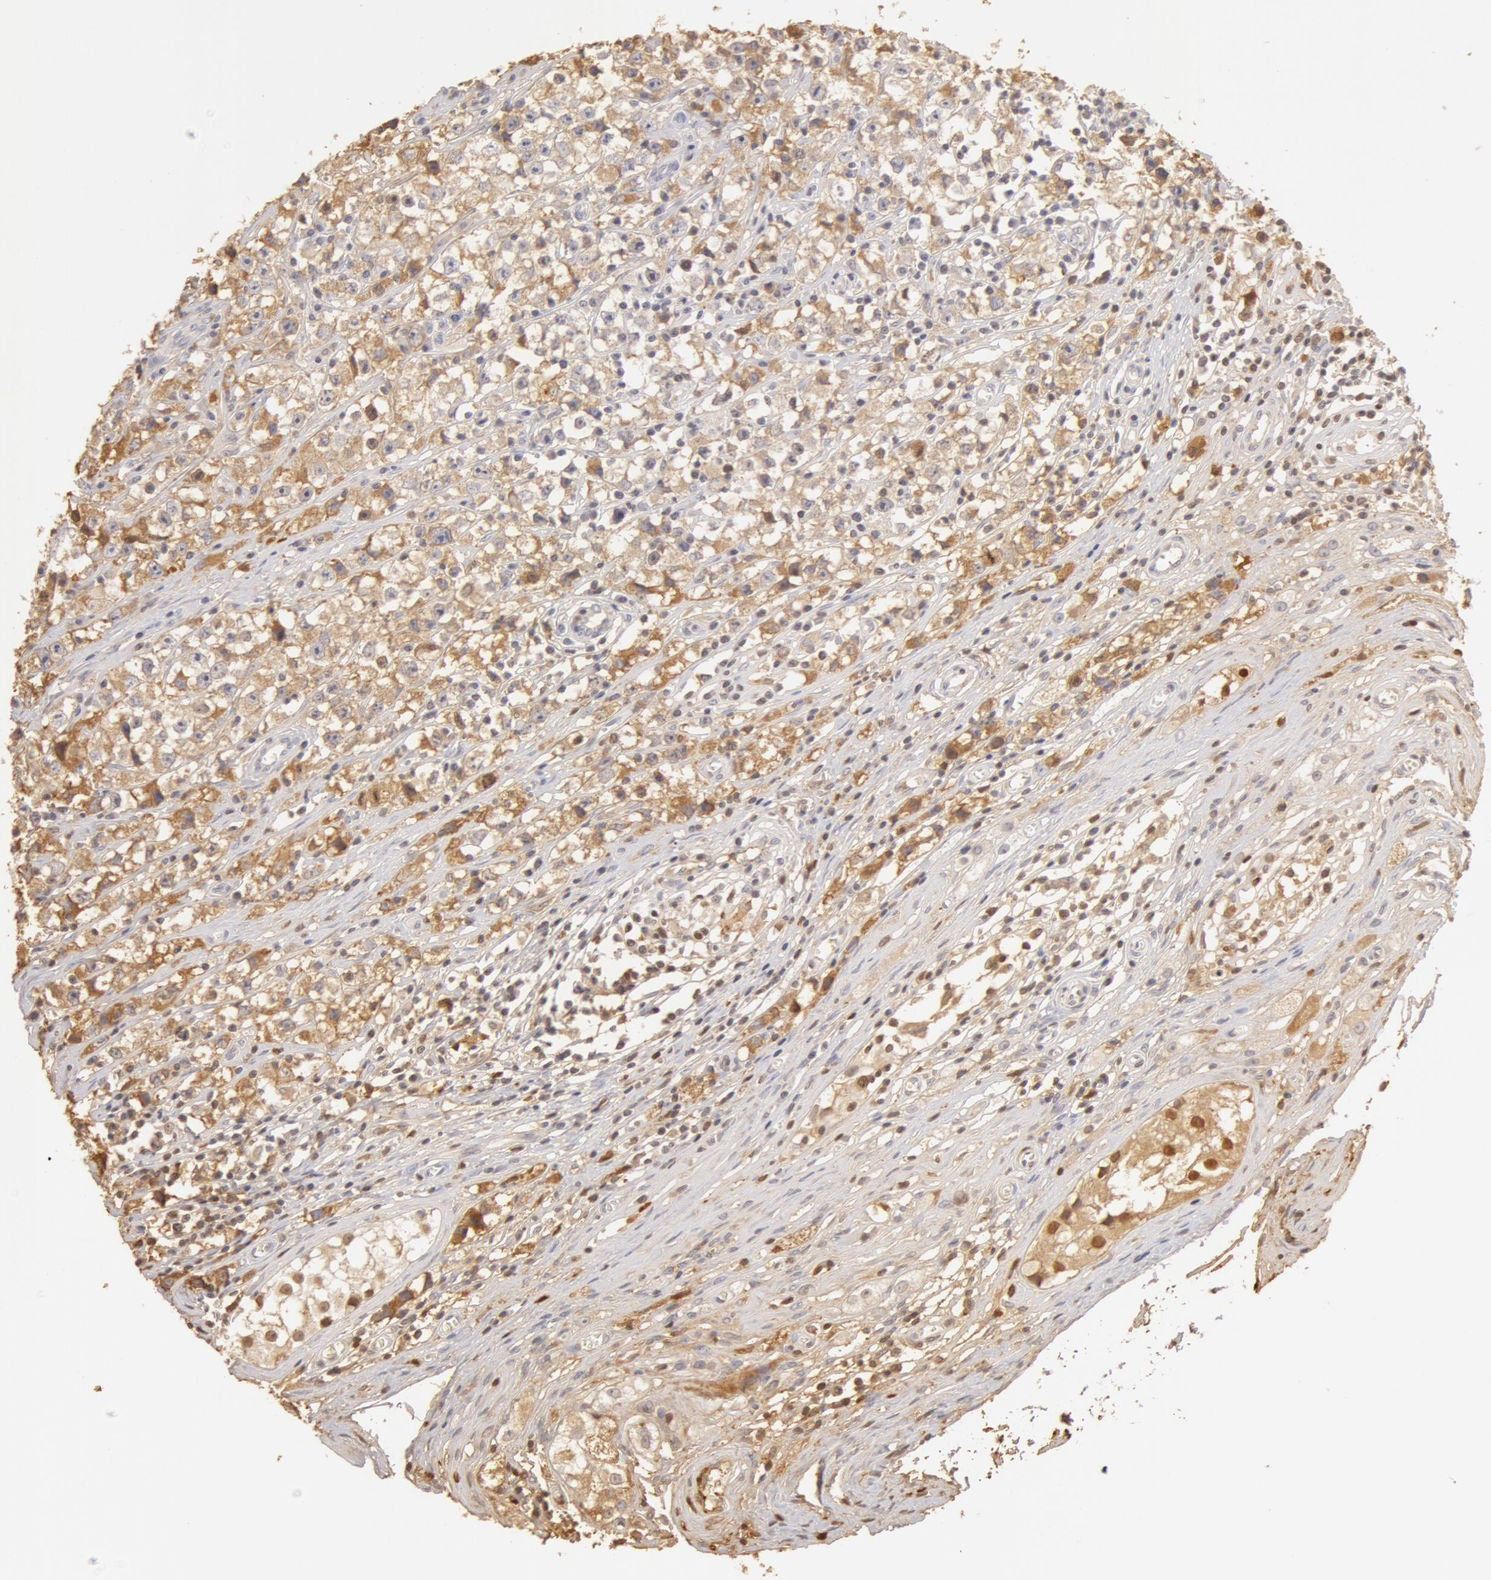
{"staining": {"intensity": "weak", "quantity": ">75%", "location": "cytoplasmic/membranous"}, "tissue": "testis cancer", "cell_type": "Tumor cells", "image_type": "cancer", "snomed": [{"axis": "morphology", "description": "Seminoma, NOS"}, {"axis": "topography", "description": "Testis"}], "caption": "There is low levels of weak cytoplasmic/membranous staining in tumor cells of seminoma (testis), as demonstrated by immunohistochemical staining (brown color).", "gene": "TF", "patient": {"sex": "male", "age": 35}}